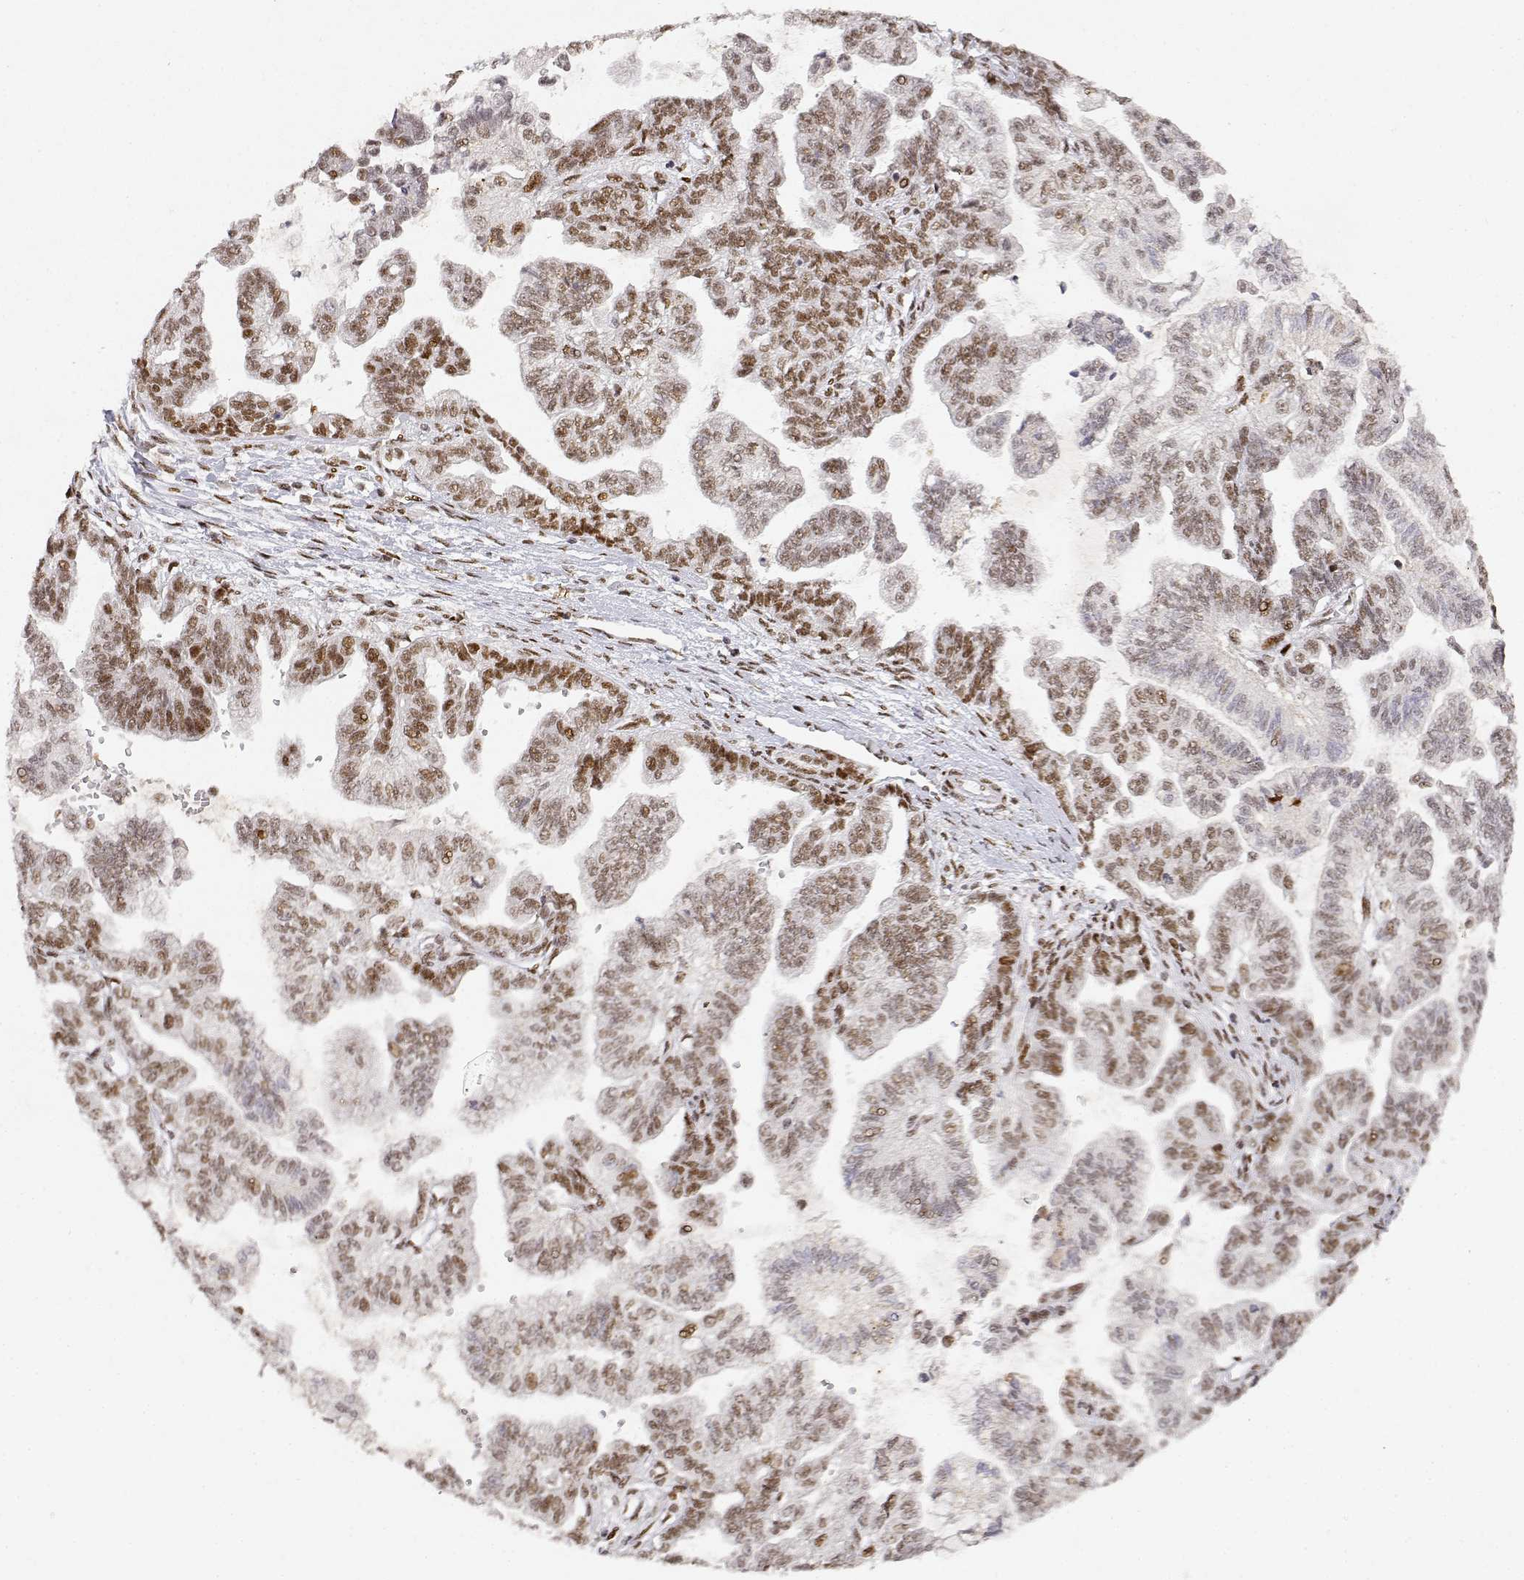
{"staining": {"intensity": "weak", "quantity": ">75%", "location": "nuclear"}, "tissue": "stomach cancer", "cell_type": "Tumor cells", "image_type": "cancer", "snomed": [{"axis": "morphology", "description": "Adenocarcinoma, NOS"}, {"axis": "topography", "description": "Stomach"}], "caption": "Human stomach cancer stained with a protein marker exhibits weak staining in tumor cells.", "gene": "RSF1", "patient": {"sex": "male", "age": 83}}